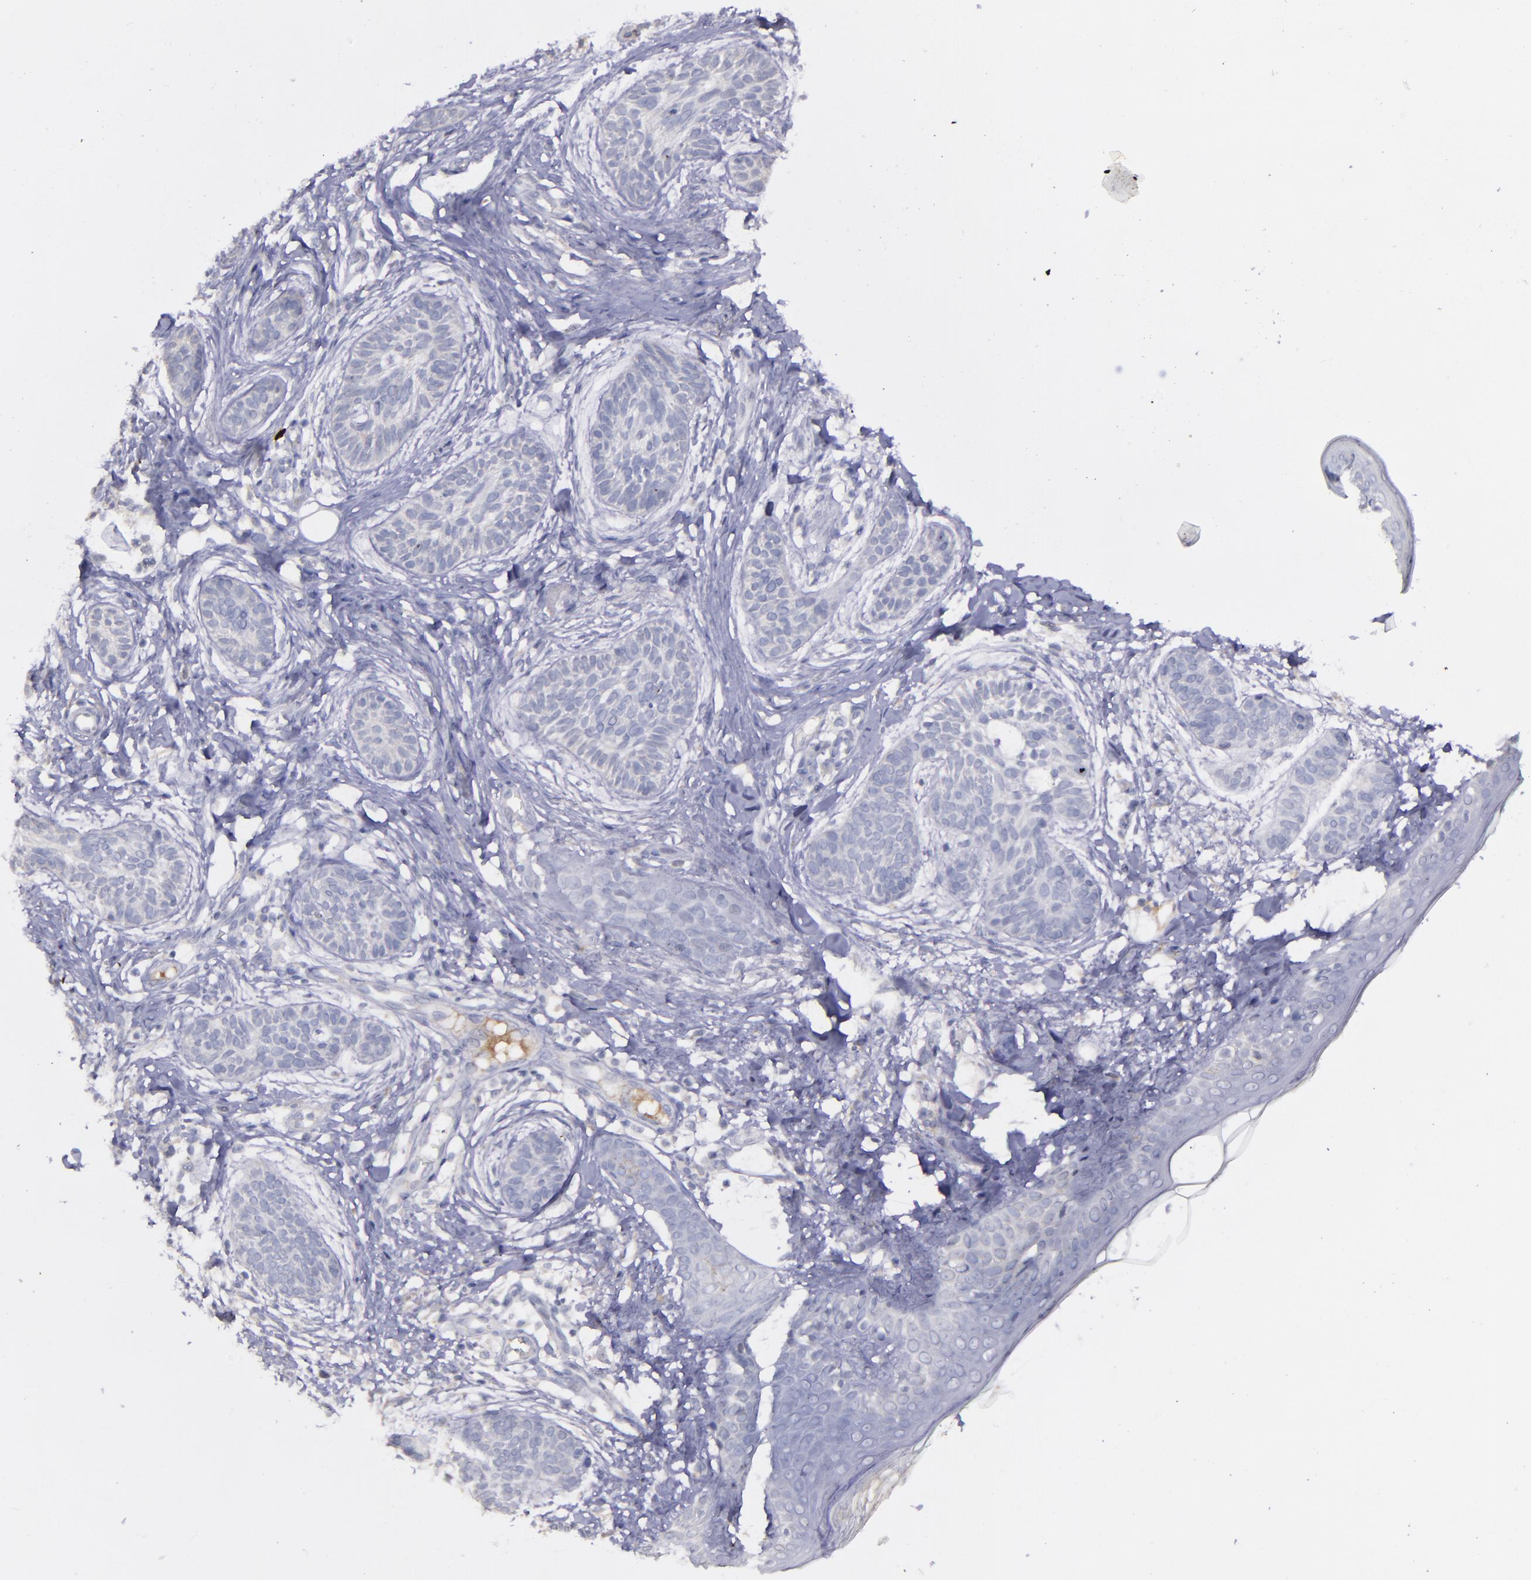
{"staining": {"intensity": "negative", "quantity": "none", "location": "none"}, "tissue": "skin cancer", "cell_type": "Tumor cells", "image_type": "cancer", "snomed": [{"axis": "morphology", "description": "Normal tissue, NOS"}, {"axis": "morphology", "description": "Basal cell carcinoma"}, {"axis": "topography", "description": "Skin"}], "caption": "A high-resolution histopathology image shows IHC staining of skin cancer (basal cell carcinoma), which shows no significant staining in tumor cells. Nuclei are stained in blue.", "gene": "MASP1", "patient": {"sex": "male", "age": 63}}